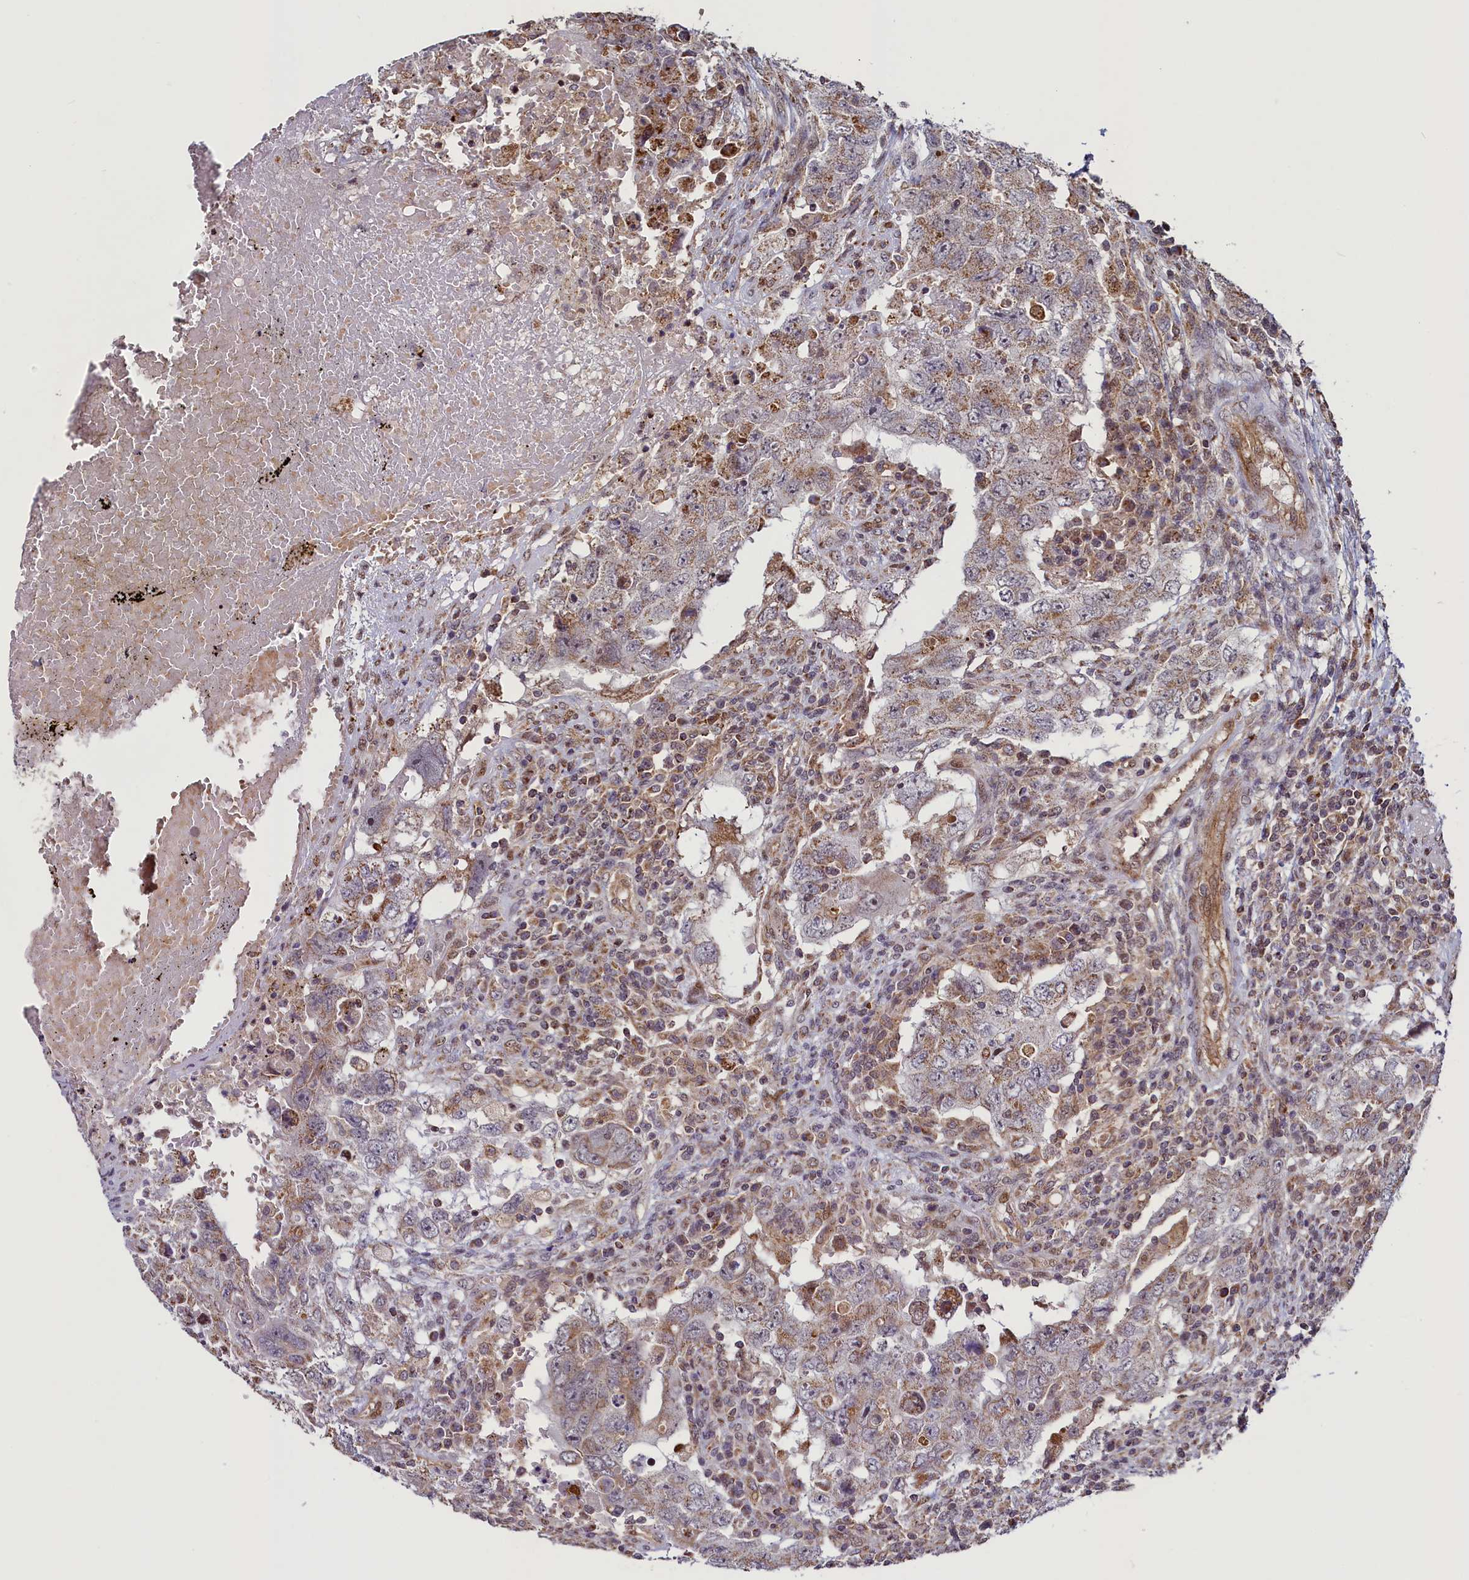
{"staining": {"intensity": "weak", "quantity": ">75%", "location": "cytoplasmic/membranous"}, "tissue": "testis cancer", "cell_type": "Tumor cells", "image_type": "cancer", "snomed": [{"axis": "morphology", "description": "Carcinoma, Embryonal, NOS"}, {"axis": "topography", "description": "Testis"}], "caption": "This photomicrograph exhibits IHC staining of human testis cancer, with low weak cytoplasmic/membranous staining in approximately >75% of tumor cells.", "gene": "ZNF577", "patient": {"sex": "male", "age": 26}}